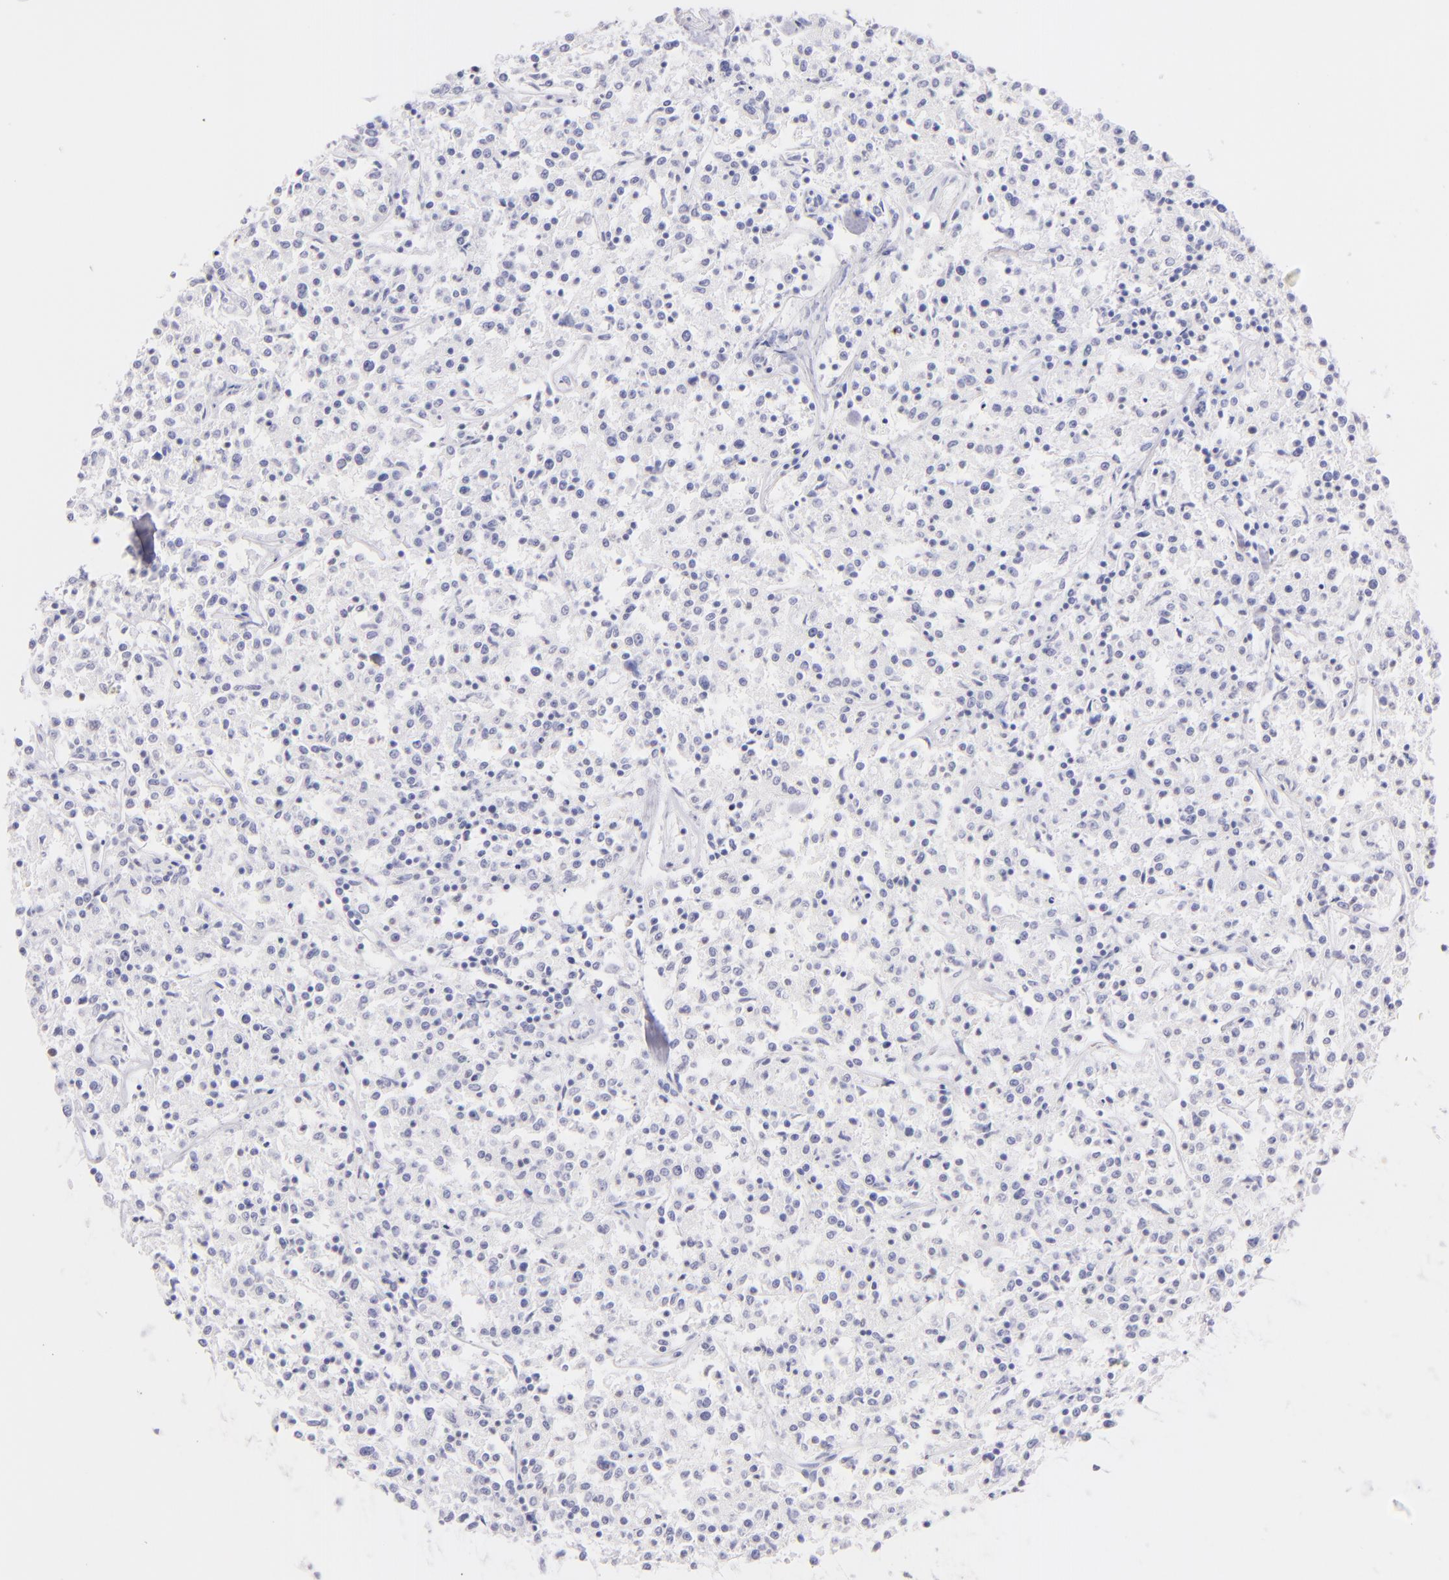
{"staining": {"intensity": "negative", "quantity": "none", "location": "none"}, "tissue": "lymphoma", "cell_type": "Tumor cells", "image_type": "cancer", "snomed": [{"axis": "morphology", "description": "Malignant lymphoma, non-Hodgkin's type, Low grade"}, {"axis": "topography", "description": "Small intestine"}], "caption": "Immunohistochemistry image of human malignant lymphoma, non-Hodgkin's type (low-grade) stained for a protein (brown), which displays no positivity in tumor cells.", "gene": "SDC1", "patient": {"sex": "female", "age": 59}}